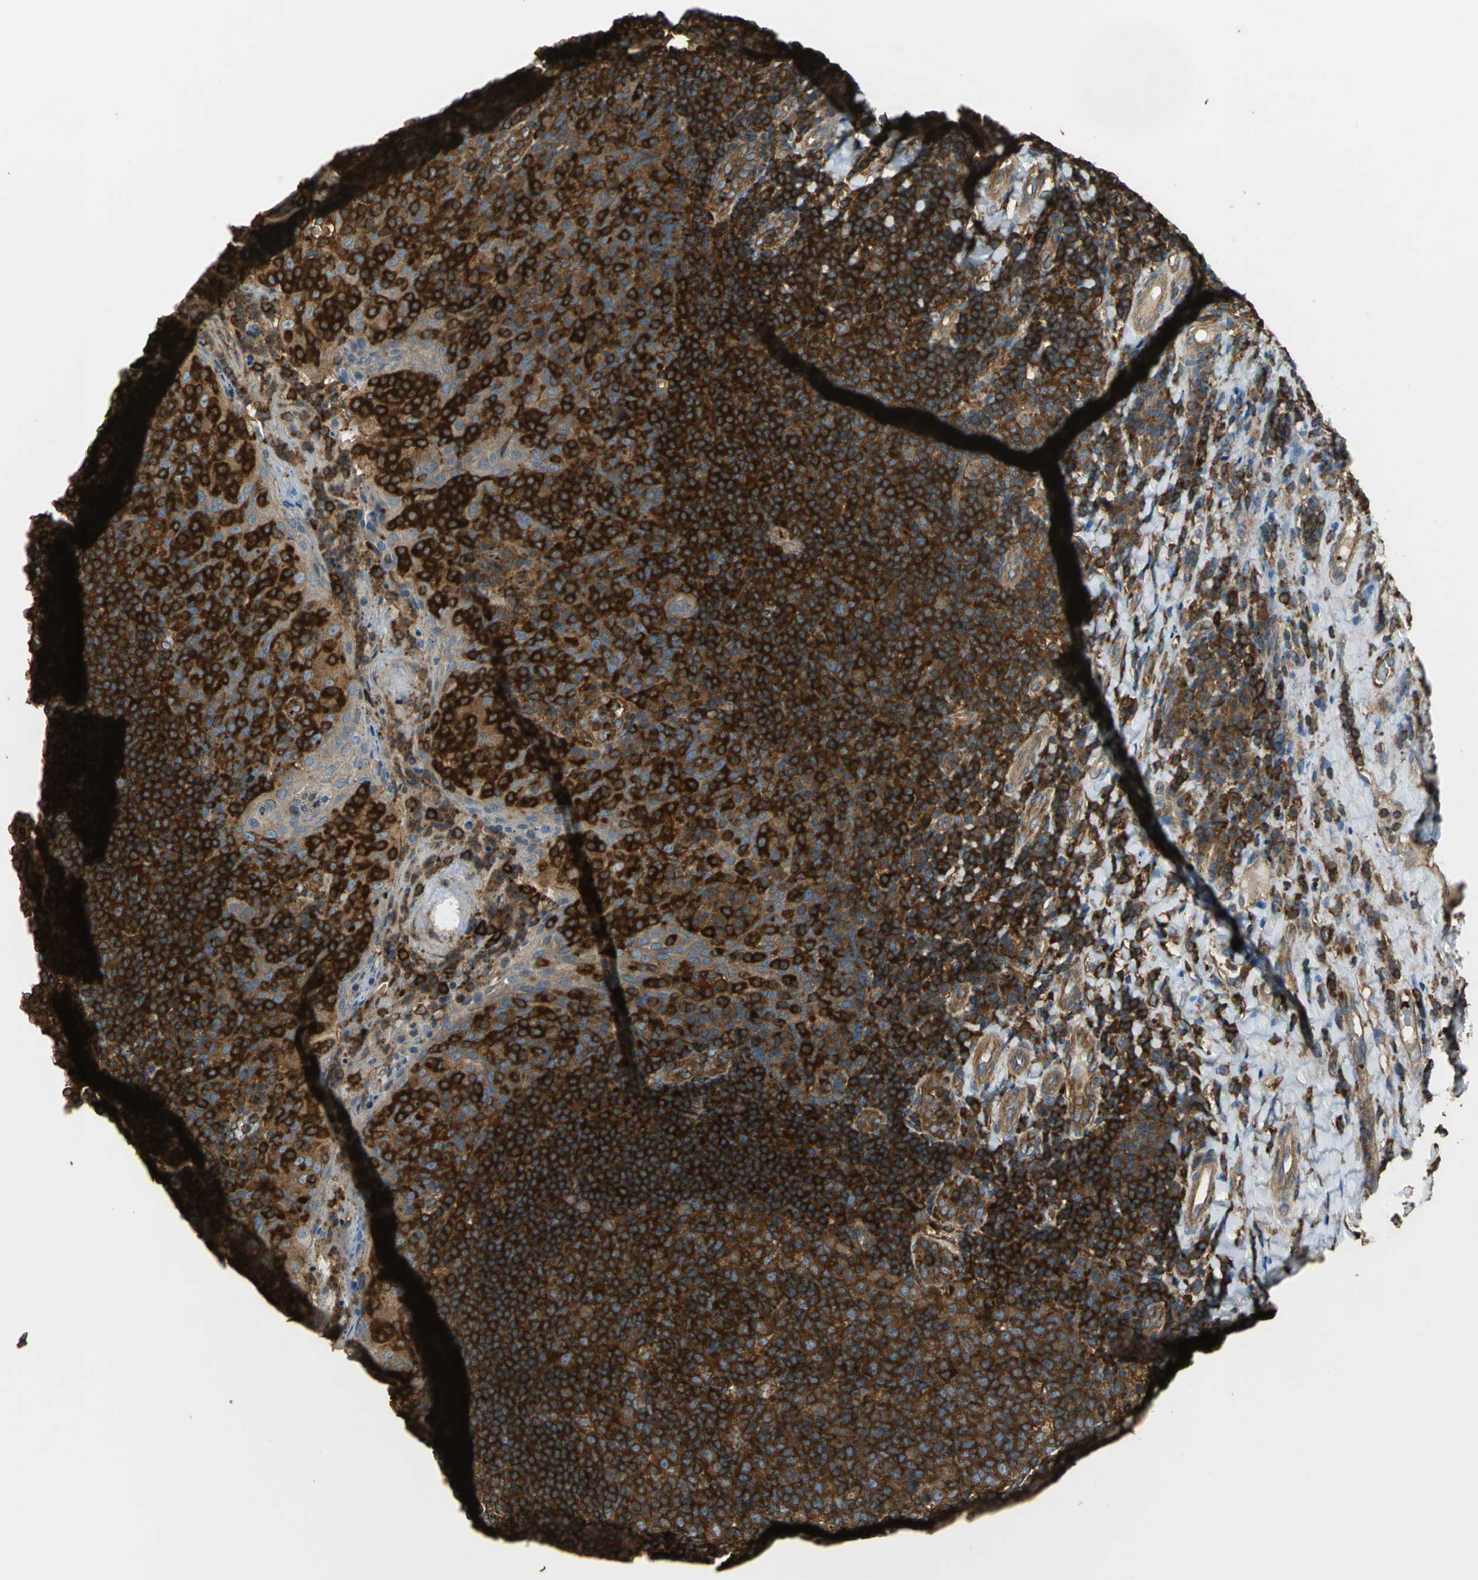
{"staining": {"intensity": "strong", "quantity": ">75%", "location": "cytoplasmic/membranous"}, "tissue": "tonsil", "cell_type": "Germinal center cells", "image_type": "normal", "snomed": [{"axis": "morphology", "description": "Normal tissue, NOS"}, {"axis": "topography", "description": "Tonsil"}], "caption": "Strong cytoplasmic/membranous protein expression is seen in about >75% of germinal center cells in tonsil. (DAB (3,3'-diaminobenzidine) IHC, brown staining for protein, blue staining for nuclei).", "gene": "TLN1", "patient": {"sex": "male", "age": 17}}